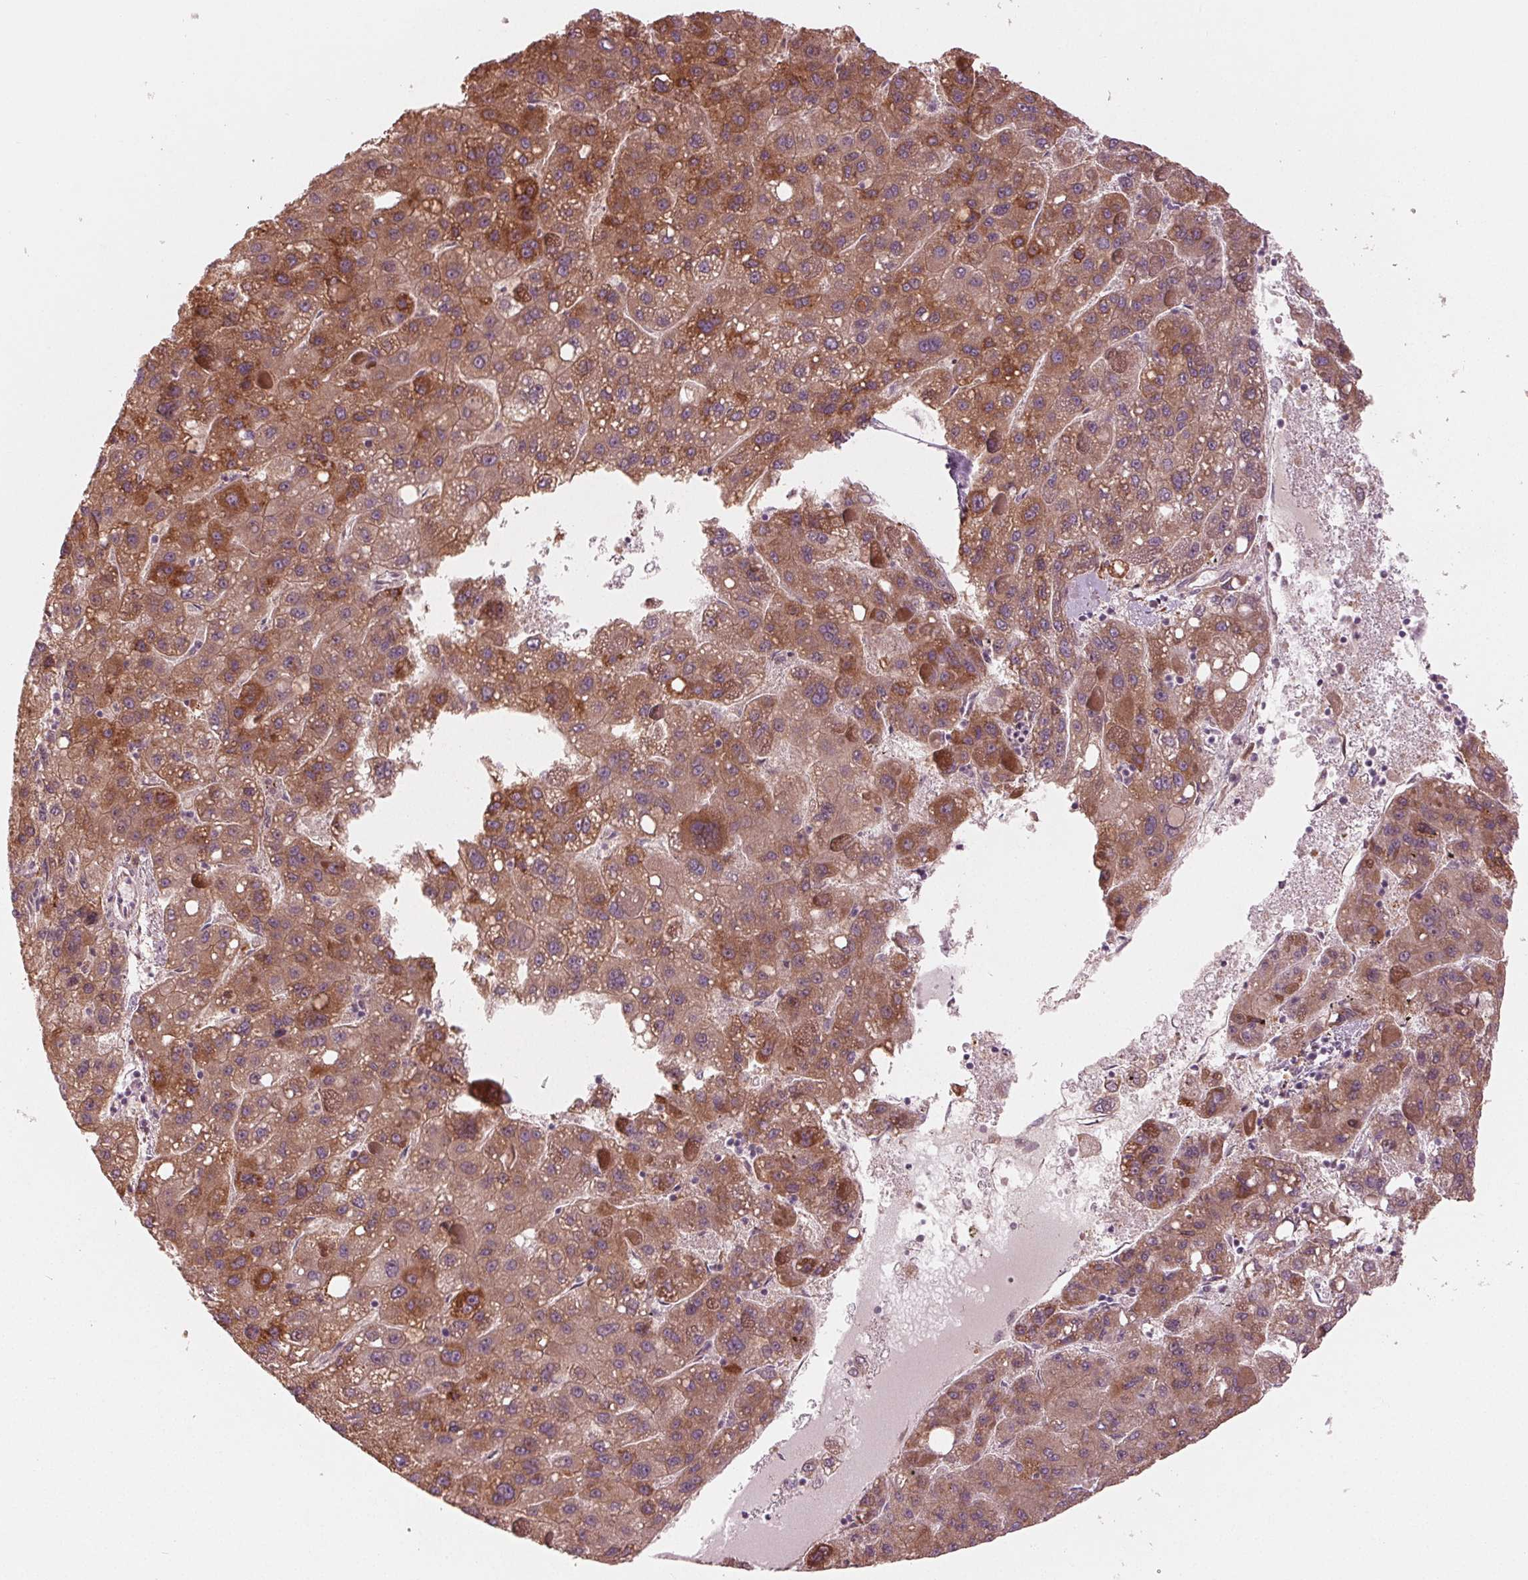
{"staining": {"intensity": "moderate", "quantity": ">75%", "location": "cytoplasmic/membranous"}, "tissue": "liver cancer", "cell_type": "Tumor cells", "image_type": "cancer", "snomed": [{"axis": "morphology", "description": "Carcinoma, Hepatocellular, NOS"}, {"axis": "topography", "description": "Liver"}], "caption": "Moderate cytoplasmic/membranous positivity for a protein is present in about >75% of tumor cells of hepatocellular carcinoma (liver) using immunohistochemistry.", "gene": "CMIP", "patient": {"sex": "female", "age": 82}}